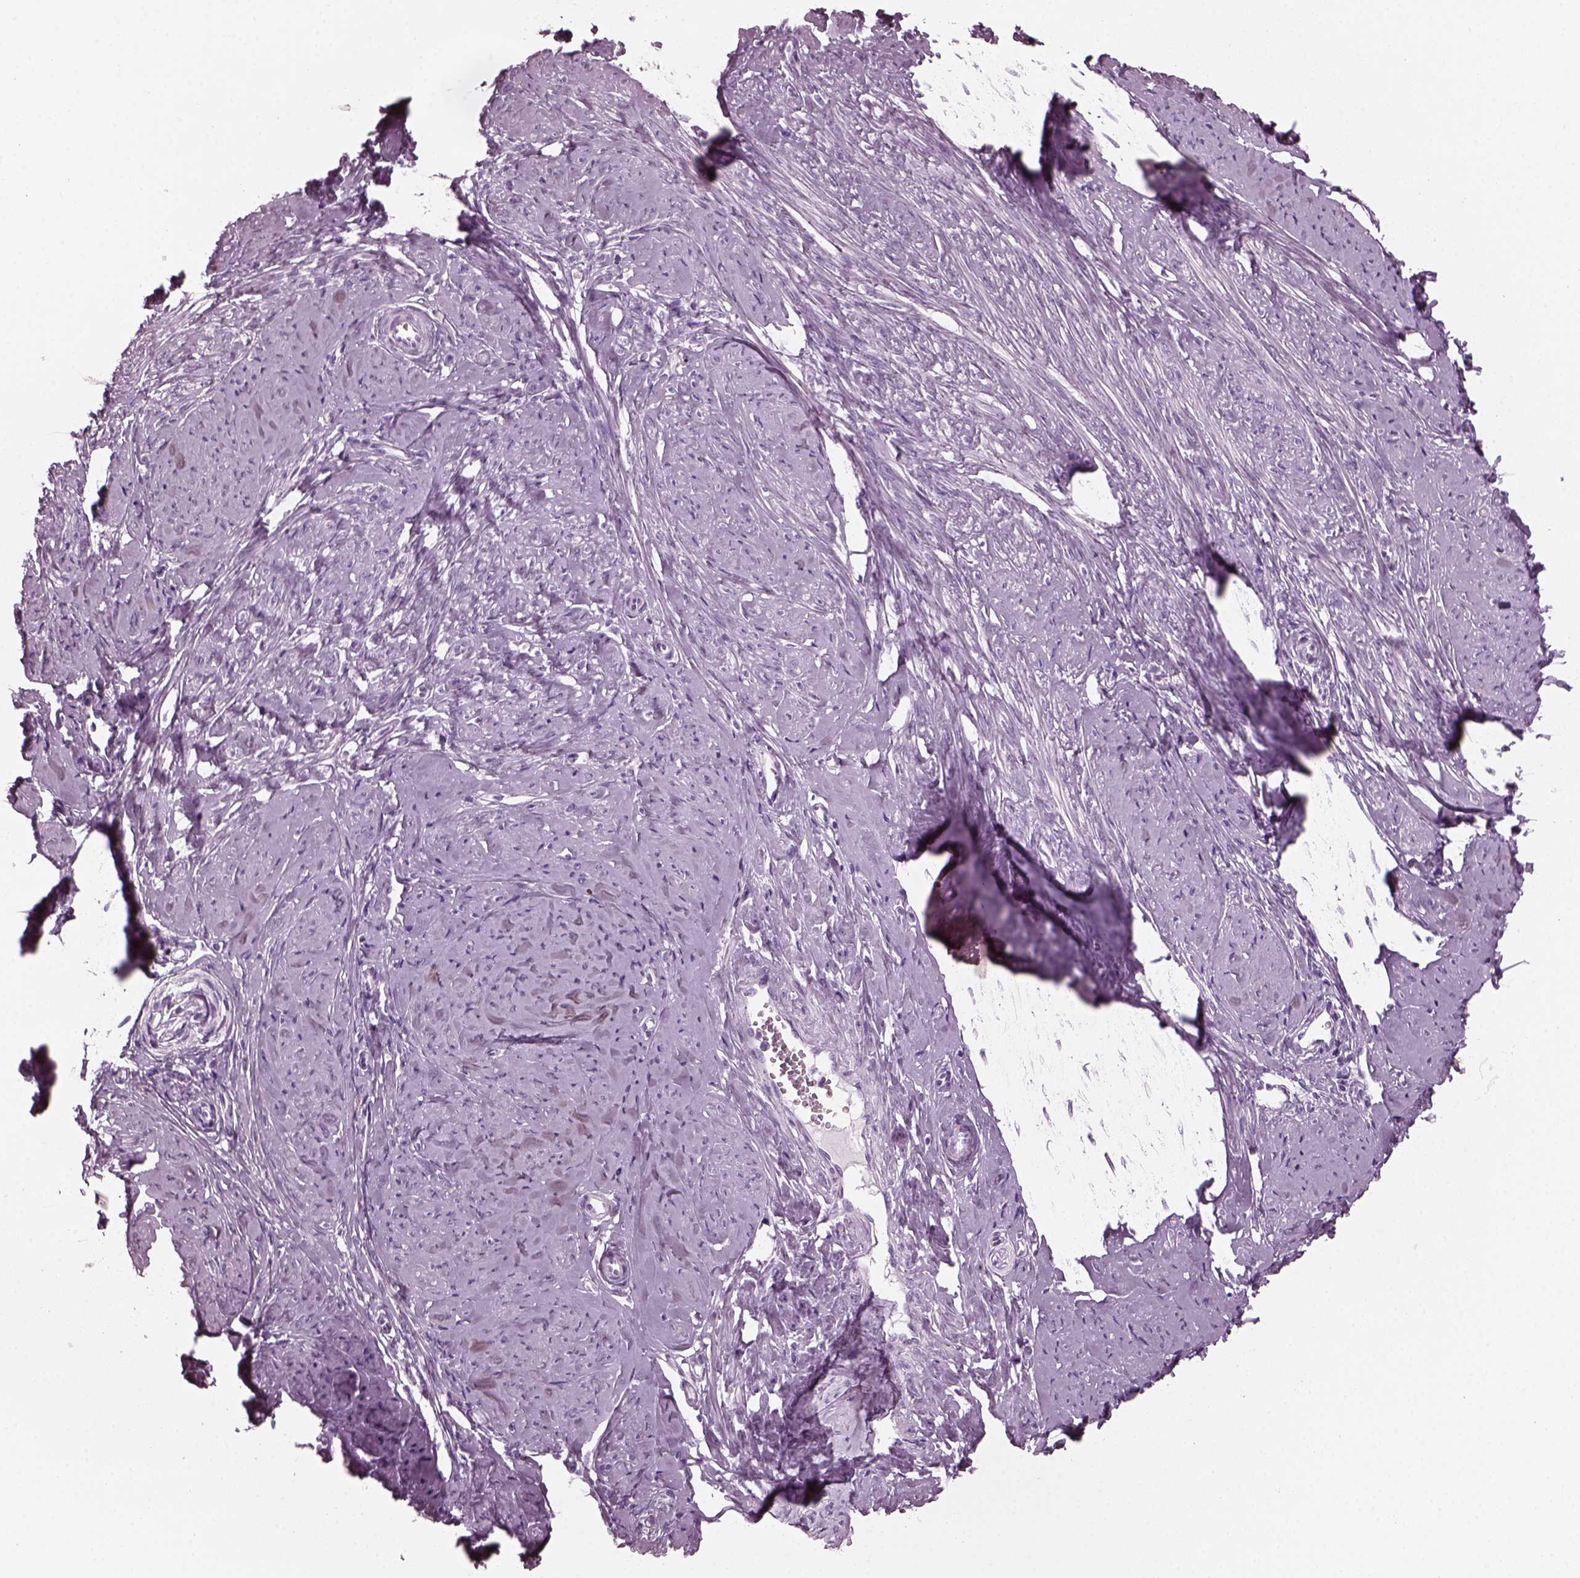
{"staining": {"intensity": "negative", "quantity": "none", "location": "none"}, "tissue": "smooth muscle", "cell_type": "Smooth muscle cells", "image_type": "normal", "snomed": [{"axis": "morphology", "description": "Normal tissue, NOS"}, {"axis": "topography", "description": "Smooth muscle"}], "caption": "This is an IHC photomicrograph of normal smooth muscle. There is no positivity in smooth muscle cells.", "gene": "RCVRN", "patient": {"sex": "female", "age": 48}}